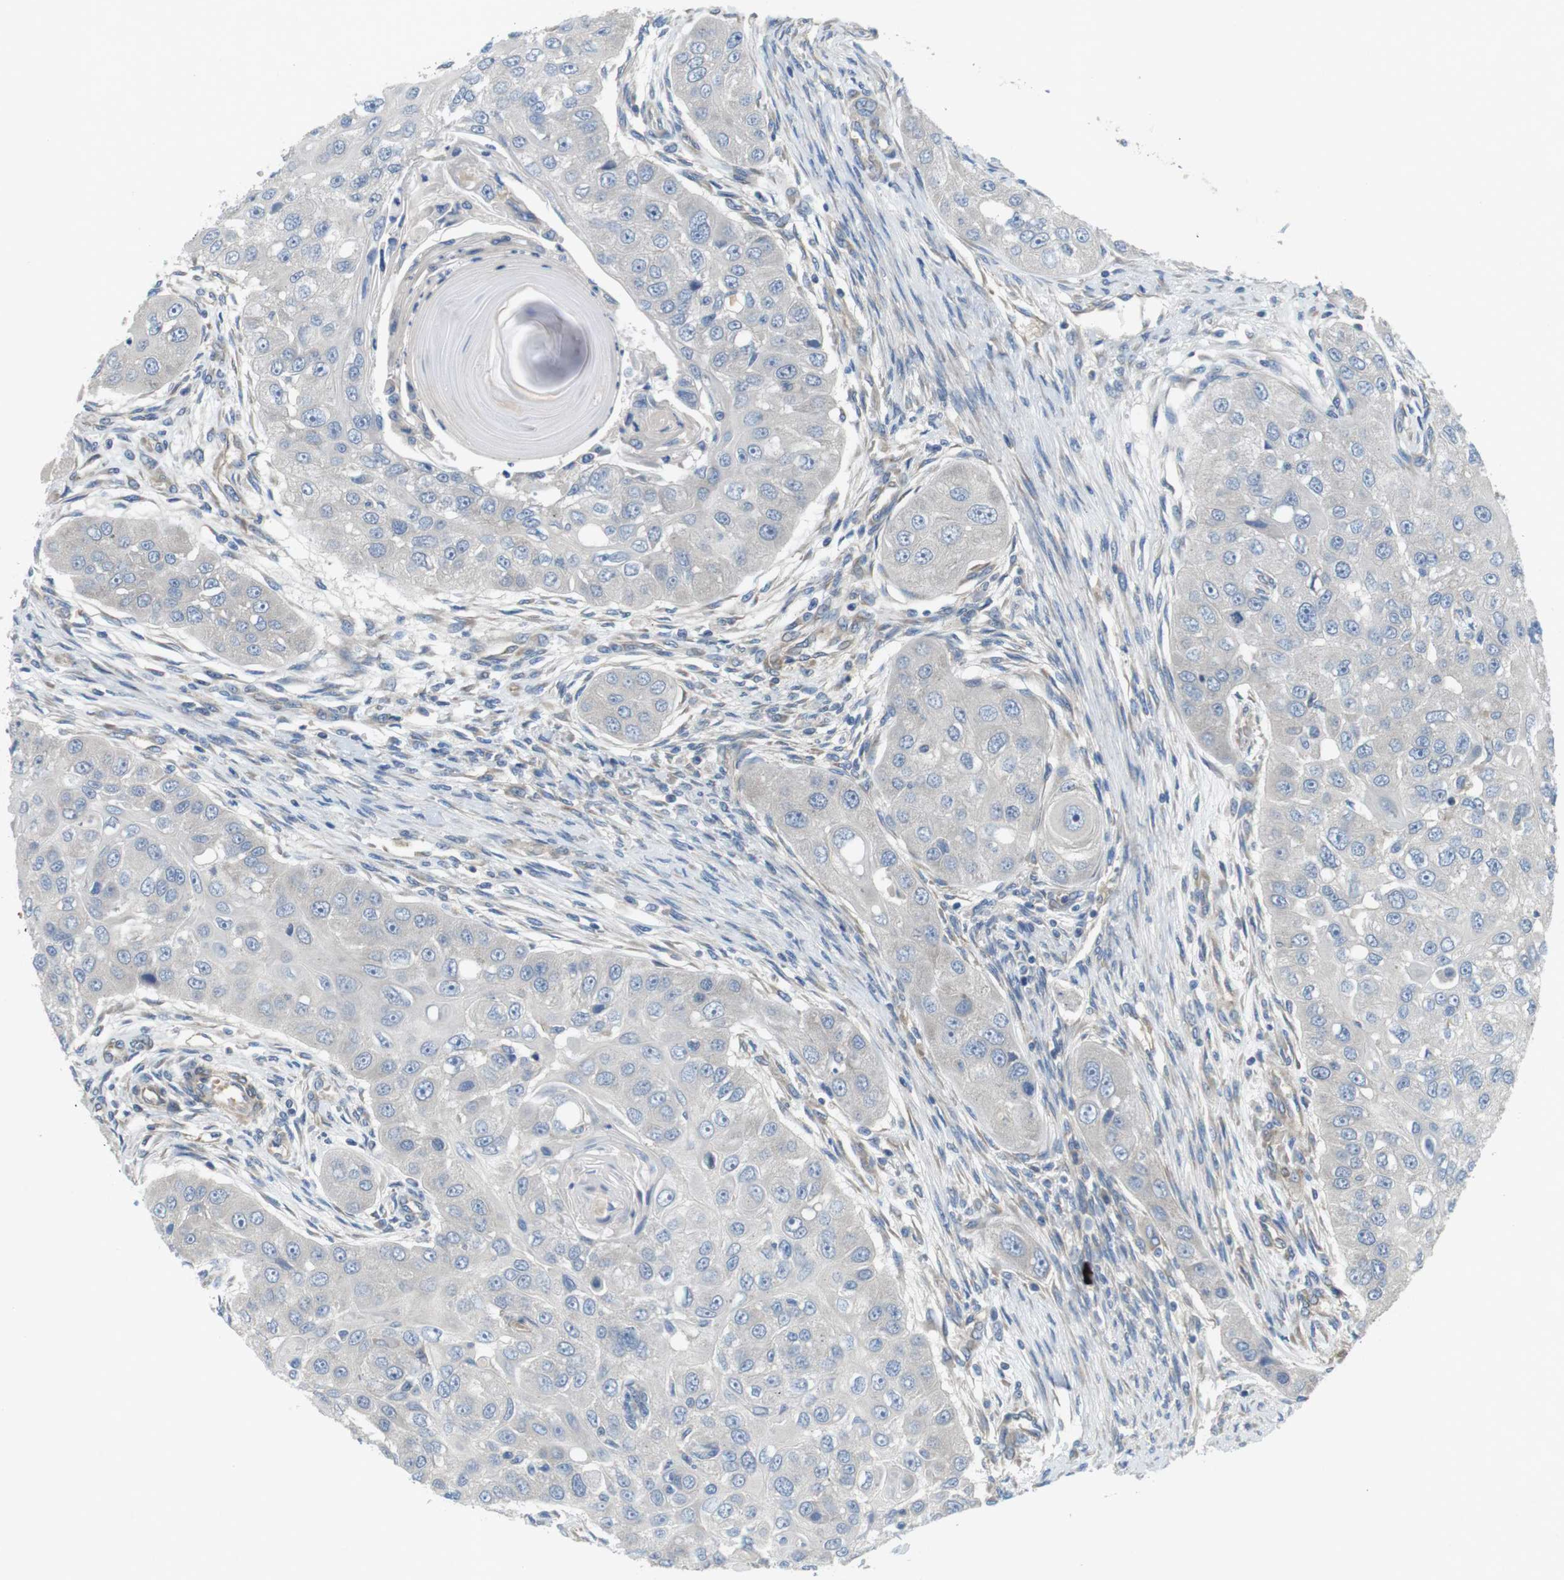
{"staining": {"intensity": "negative", "quantity": "none", "location": "none"}, "tissue": "head and neck cancer", "cell_type": "Tumor cells", "image_type": "cancer", "snomed": [{"axis": "morphology", "description": "Normal tissue, NOS"}, {"axis": "morphology", "description": "Squamous cell carcinoma, NOS"}, {"axis": "topography", "description": "Skeletal muscle"}, {"axis": "topography", "description": "Head-Neck"}], "caption": "IHC histopathology image of neoplastic tissue: head and neck cancer stained with DAB exhibits no significant protein positivity in tumor cells.", "gene": "DCLK1", "patient": {"sex": "male", "age": 51}}